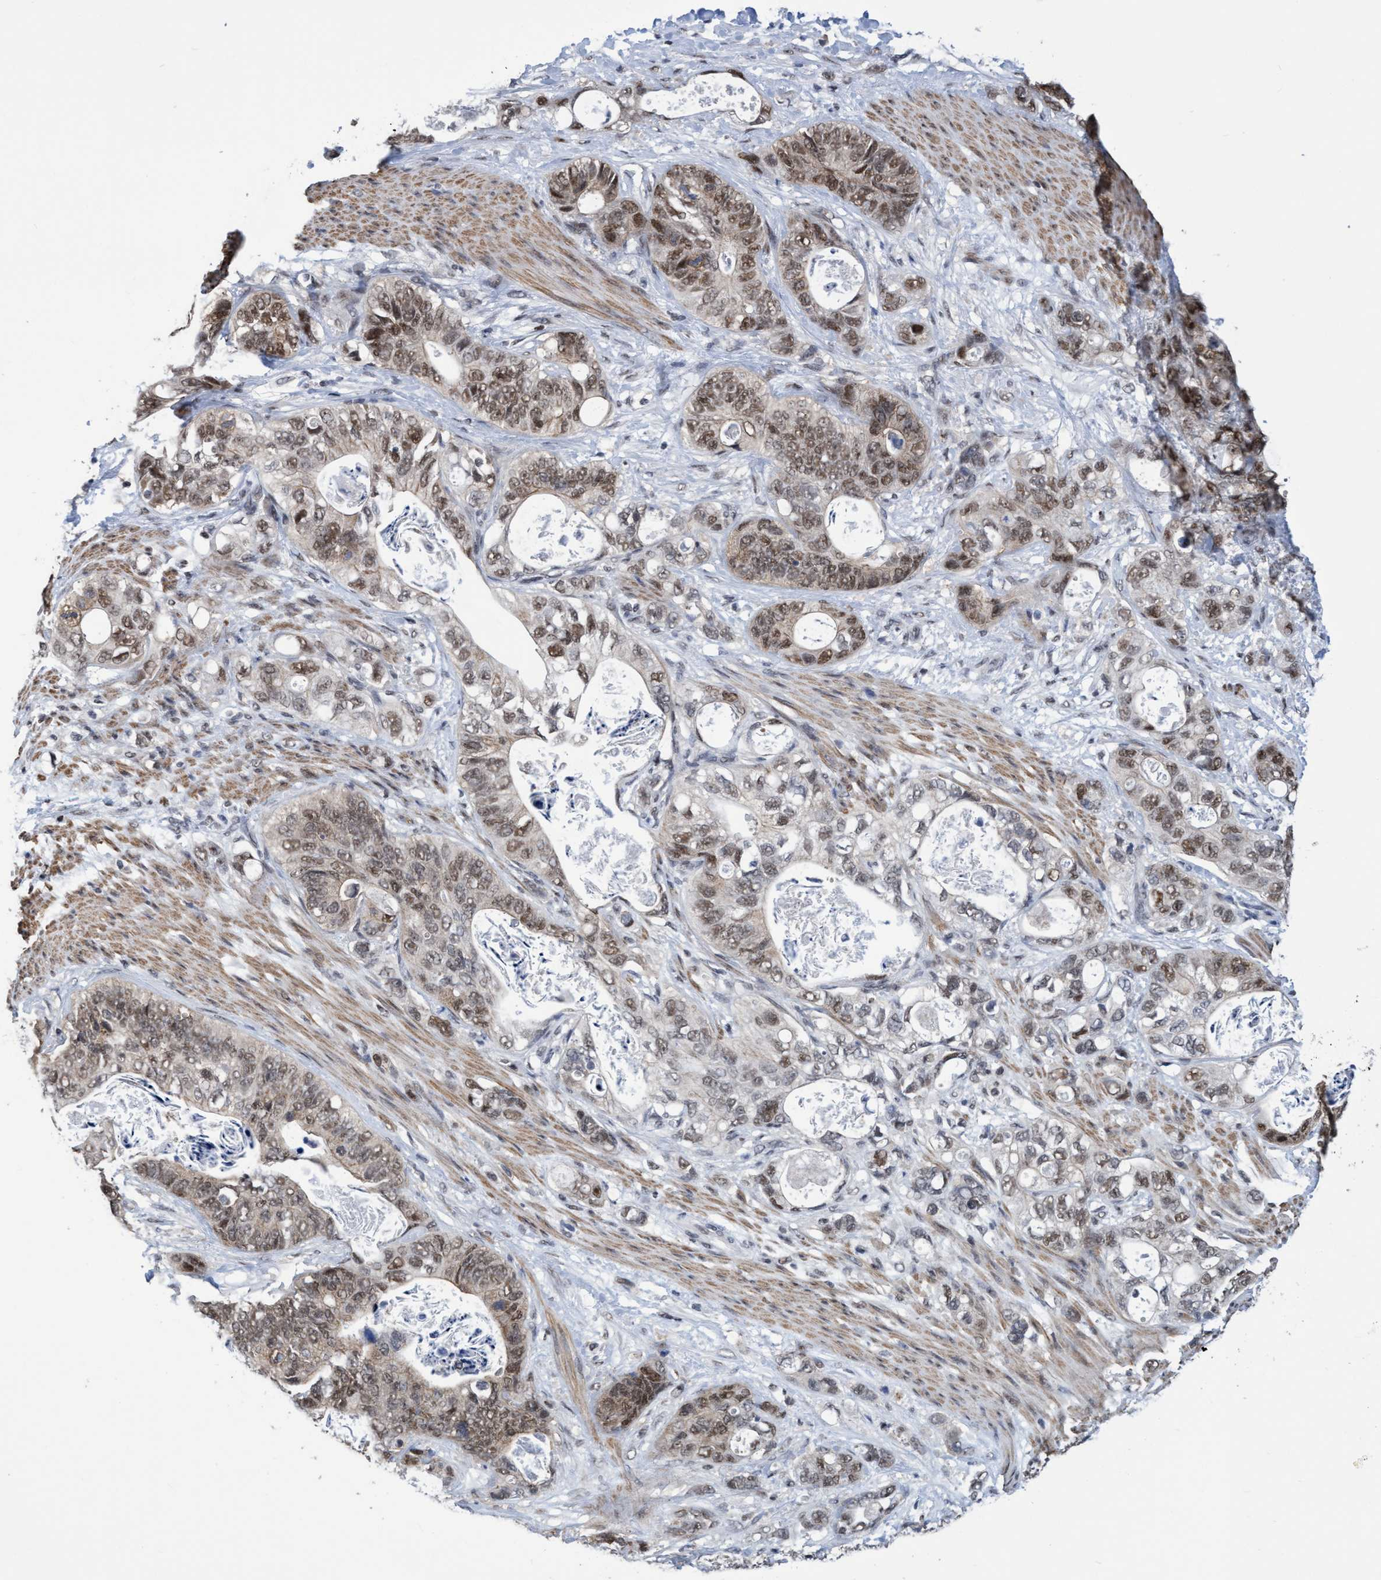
{"staining": {"intensity": "moderate", "quantity": ">75%", "location": "cytoplasmic/membranous,nuclear"}, "tissue": "stomach cancer", "cell_type": "Tumor cells", "image_type": "cancer", "snomed": [{"axis": "morphology", "description": "Normal tissue, NOS"}, {"axis": "morphology", "description": "Adenocarcinoma, NOS"}, {"axis": "topography", "description": "Stomach"}], "caption": "Approximately >75% of tumor cells in stomach cancer show moderate cytoplasmic/membranous and nuclear protein expression as visualized by brown immunohistochemical staining.", "gene": "C9orf78", "patient": {"sex": "female", "age": 89}}